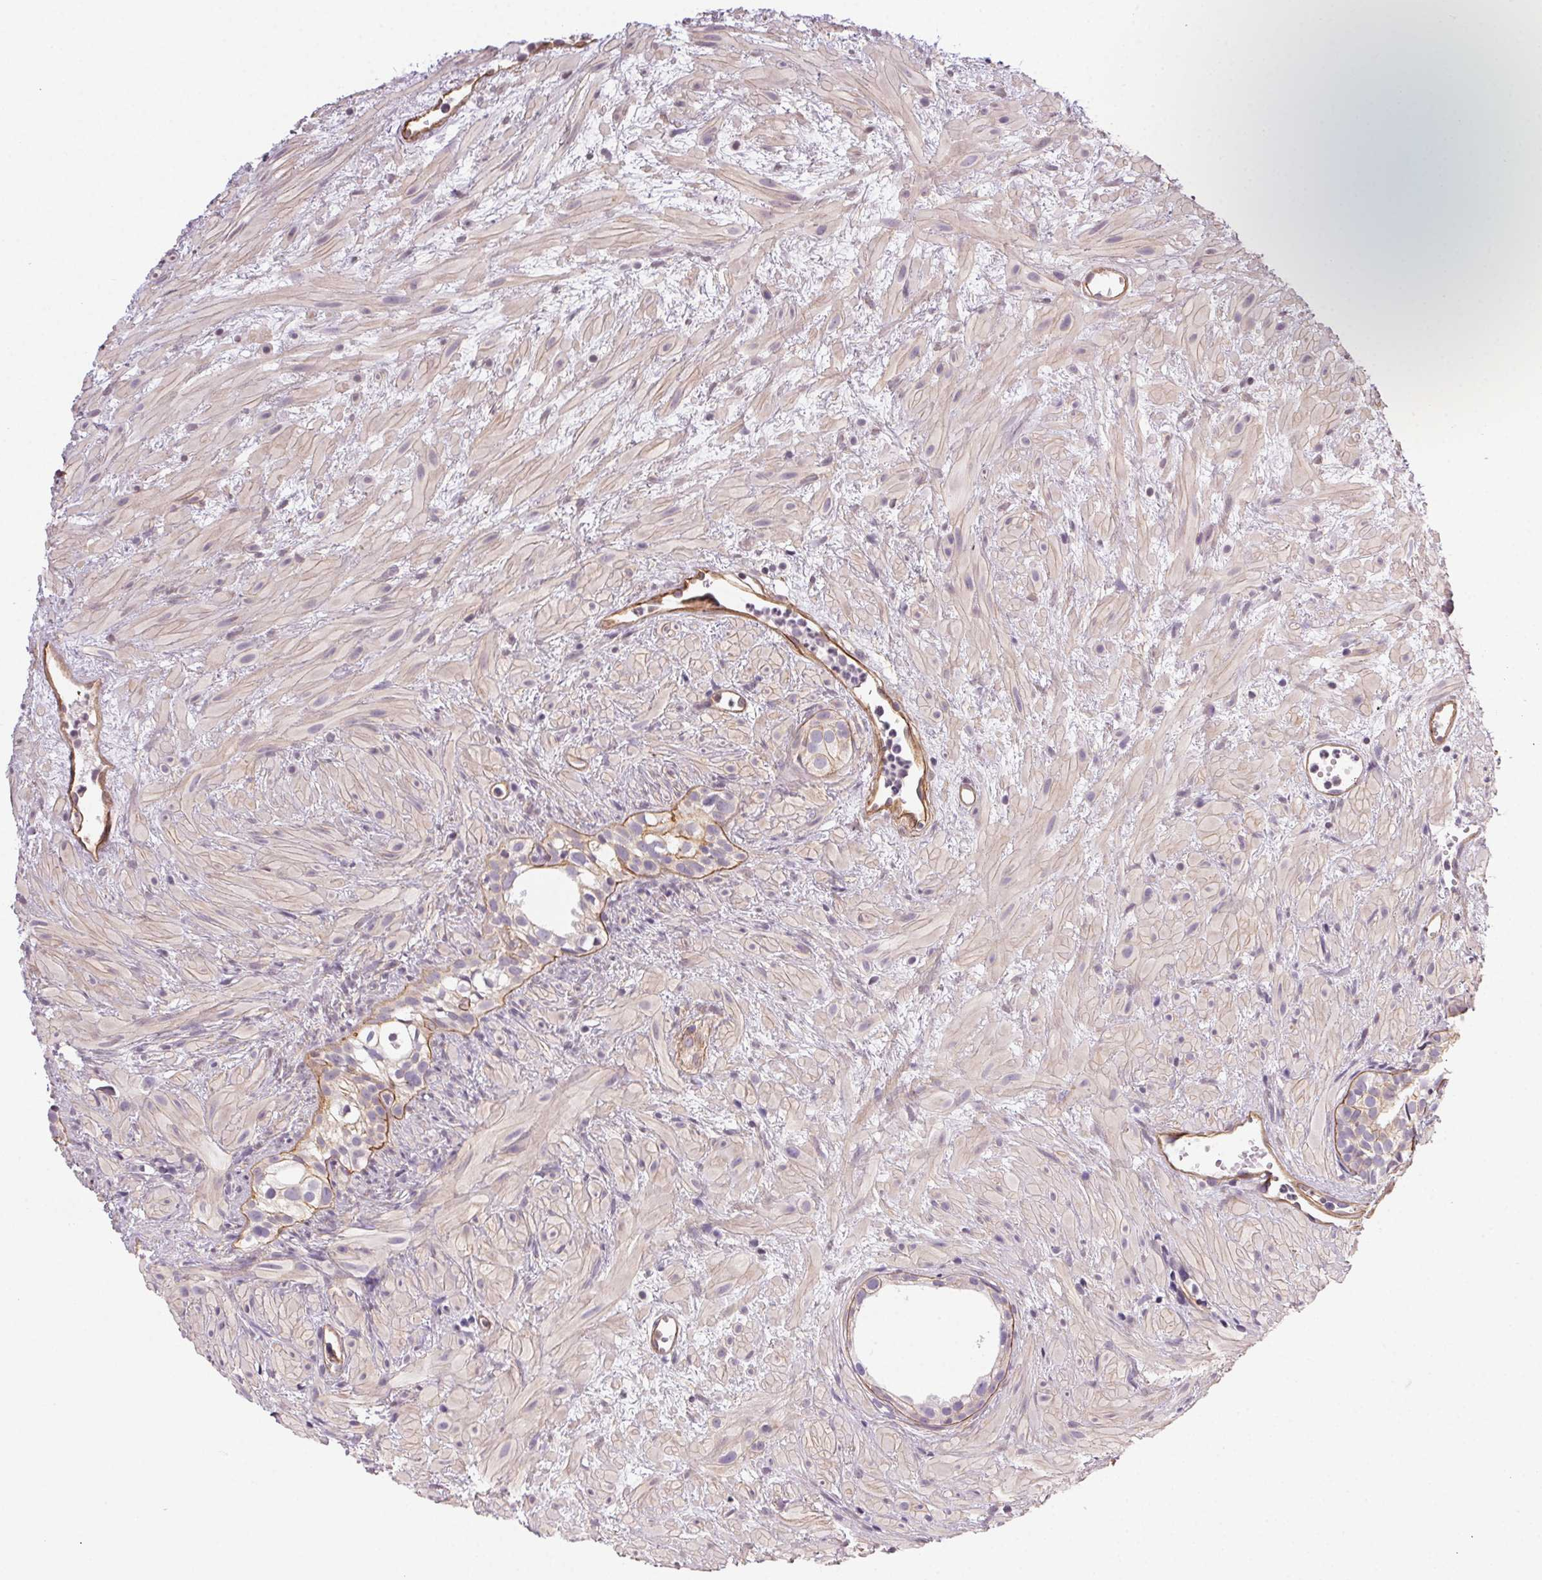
{"staining": {"intensity": "negative", "quantity": "none", "location": "none"}, "tissue": "prostate cancer", "cell_type": "Tumor cells", "image_type": "cancer", "snomed": [{"axis": "morphology", "description": "Adenocarcinoma, High grade"}, {"axis": "topography", "description": "Prostate"}], "caption": "The micrograph exhibits no significant expression in tumor cells of prostate cancer (adenocarcinoma (high-grade)).", "gene": "PLA2G4F", "patient": {"sex": "male", "age": 79}}